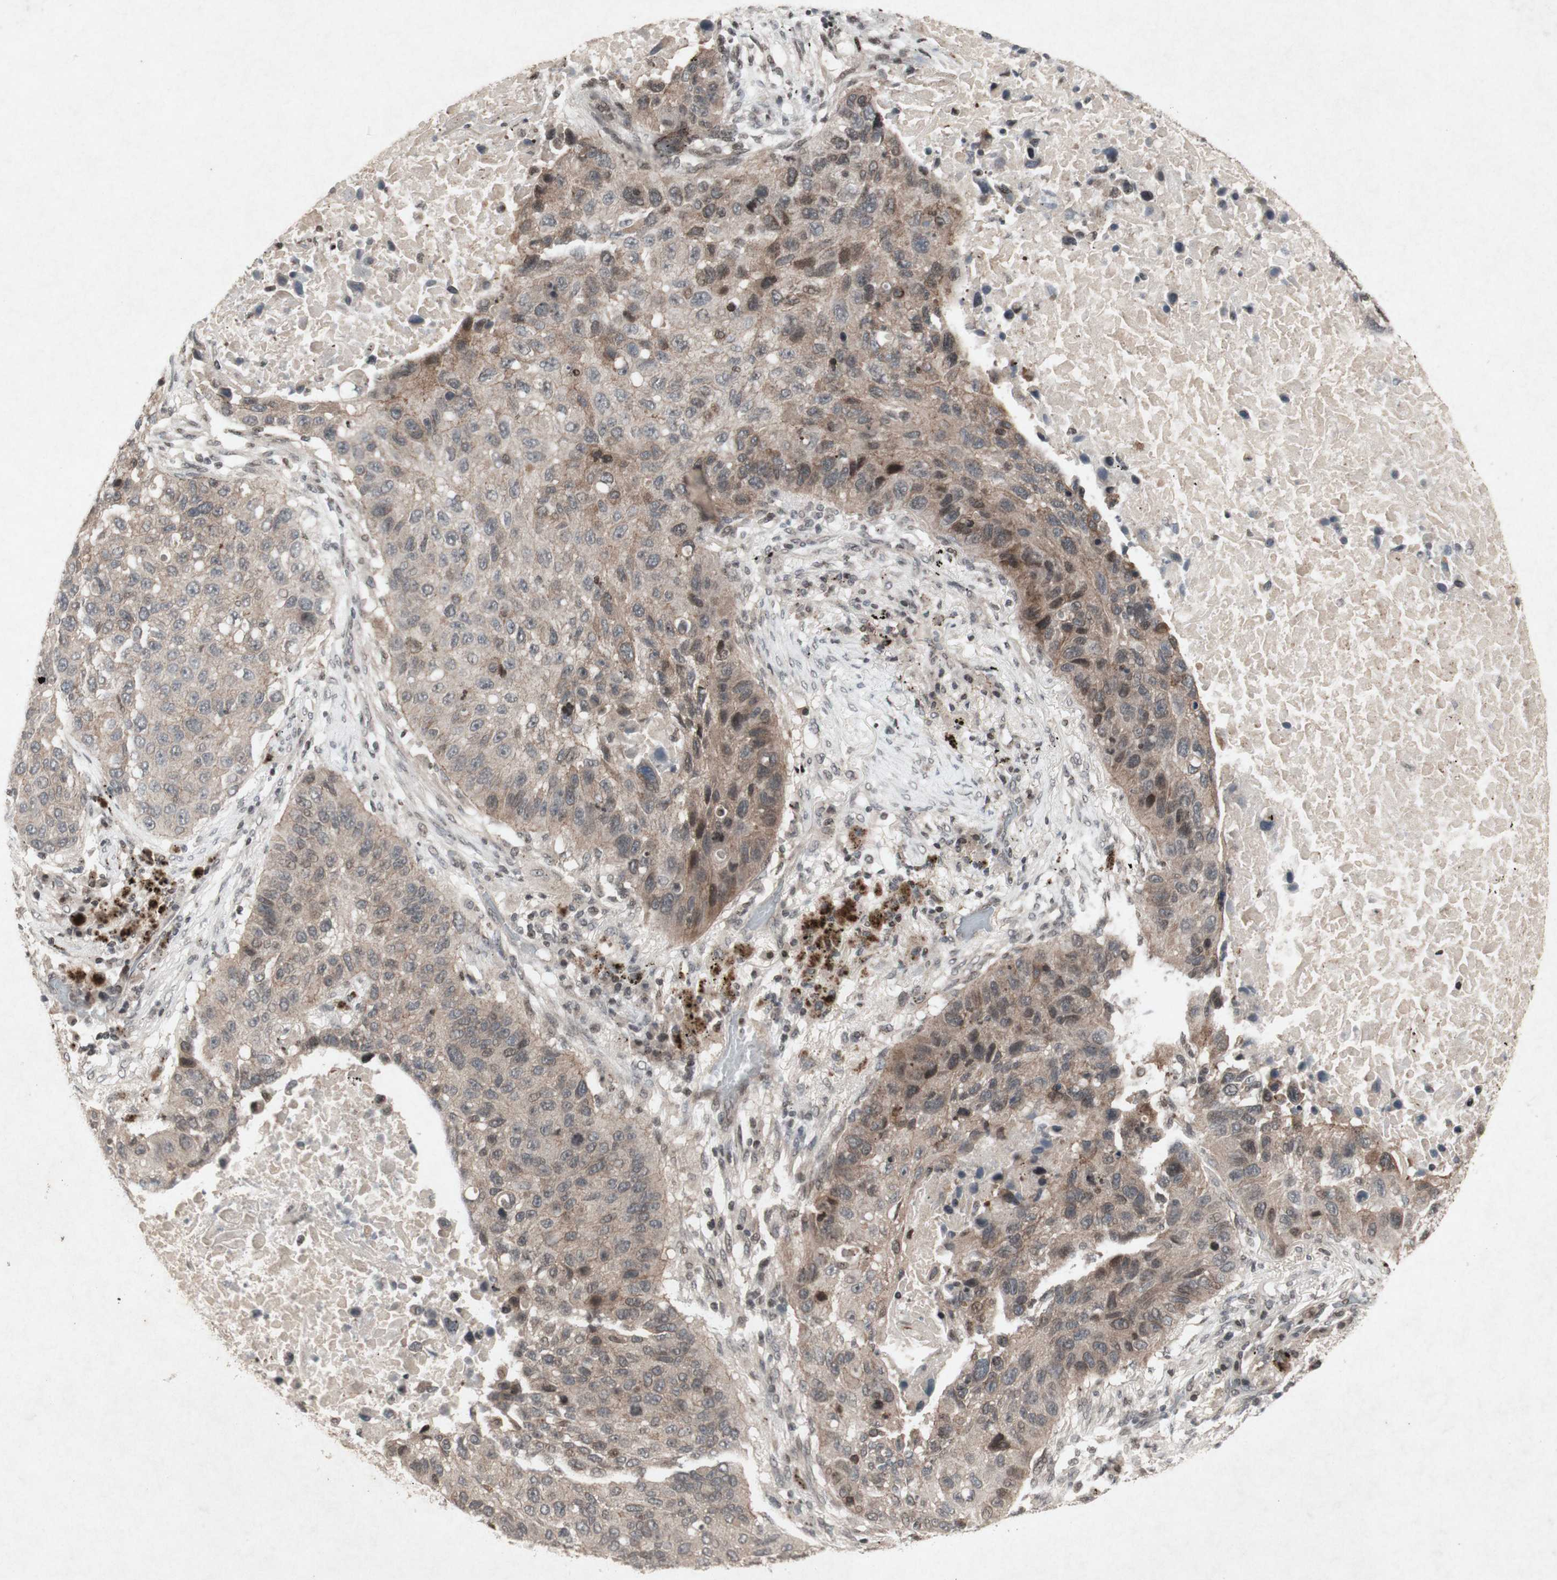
{"staining": {"intensity": "weak", "quantity": ">75%", "location": "cytoplasmic/membranous"}, "tissue": "lung cancer", "cell_type": "Tumor cells", "image_type": "cancer", "snomed": [{"axis": "morphology", "description": "Squamous cell carcinoma, NOS"}, {"axis": "topography", "description": "Lung"}], "caption": "A micrograph of human squamous cell carcinoma (lung) stained for a protein reveals weak cytoplasmic/membranous brown staining in tumor cells.", "gene": "PLXNA1", "patient": {"sex": "male", "age": 57}}